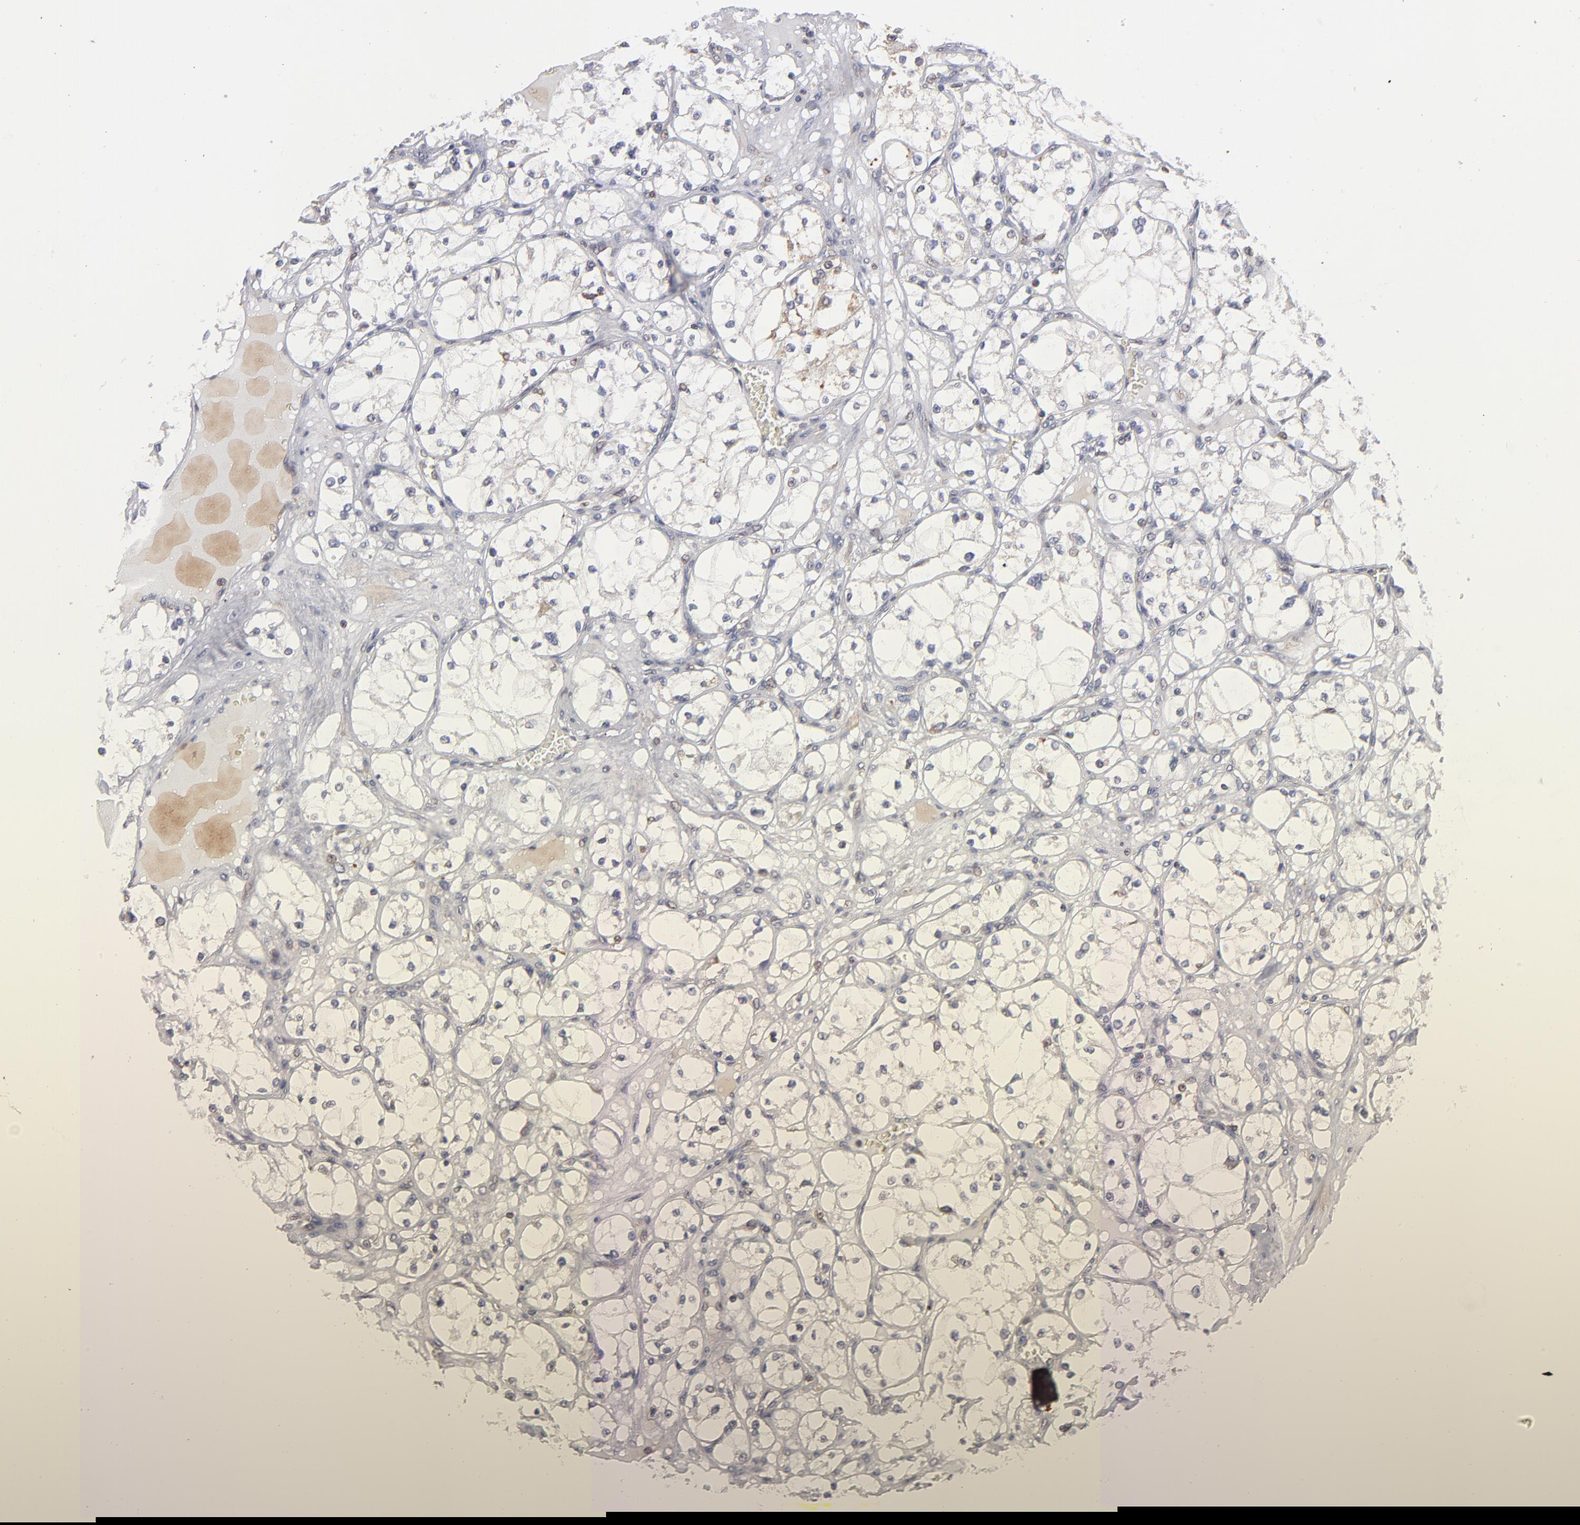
{"staining": {"intensity": "moderate", "quantity": "<25%", "location": "nuclear"}, "tissue": "renal cancer", "cell_type": "Tumor cells", "image_type": "cancer", "snomed": [{"axis": "morphology", "description": "Adenocarcinoma, NOS"}, {"axis": "topography", "description": "Kidney"}], "caption": "There is low levels of moderate nuclear positivity in tumor cells of adenocarcinoma (renal), as demonstrated by immunohistochemical staining (brown color).", "gene": "TMX1", "patient": {"sex": "male", "age": 61}}